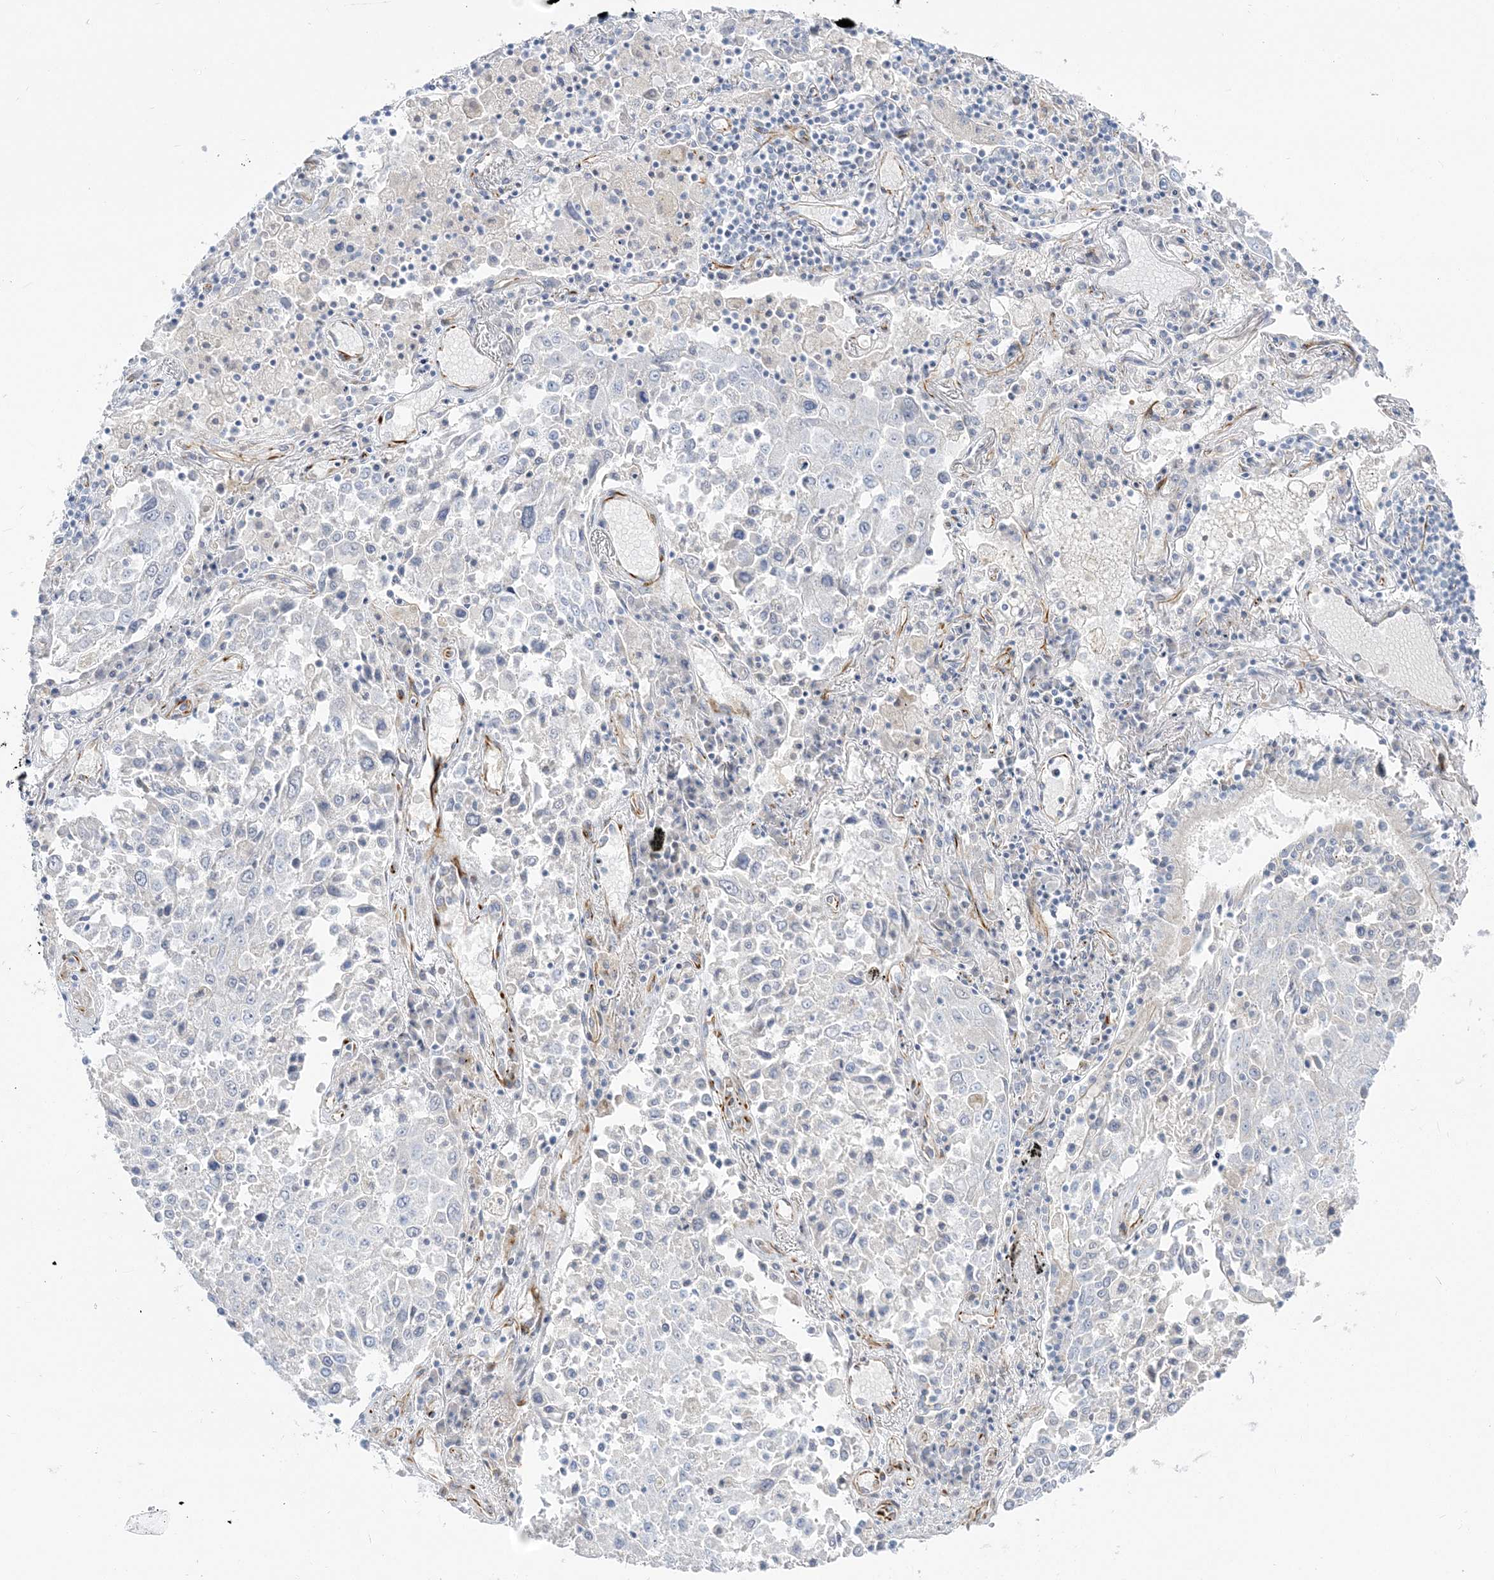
{"staining": {"intensity": "negative", "quantity": "none", "location": "none"}, "tissue": "lung cancer", "cell_type": "Tumor cells", "image_type": "cancer", "snomed": [{"axis": "morphology", "description": "Squamous cell carcinoma, NOS"}, {"axis": "topography", "description": "Lung"}], "caption": "Tumor cells are negative for protein expression in human lung cancer (squamous cell carcinoma).", "gene": "GPAT2", "patient": {"sex": "male", "age": 65}}